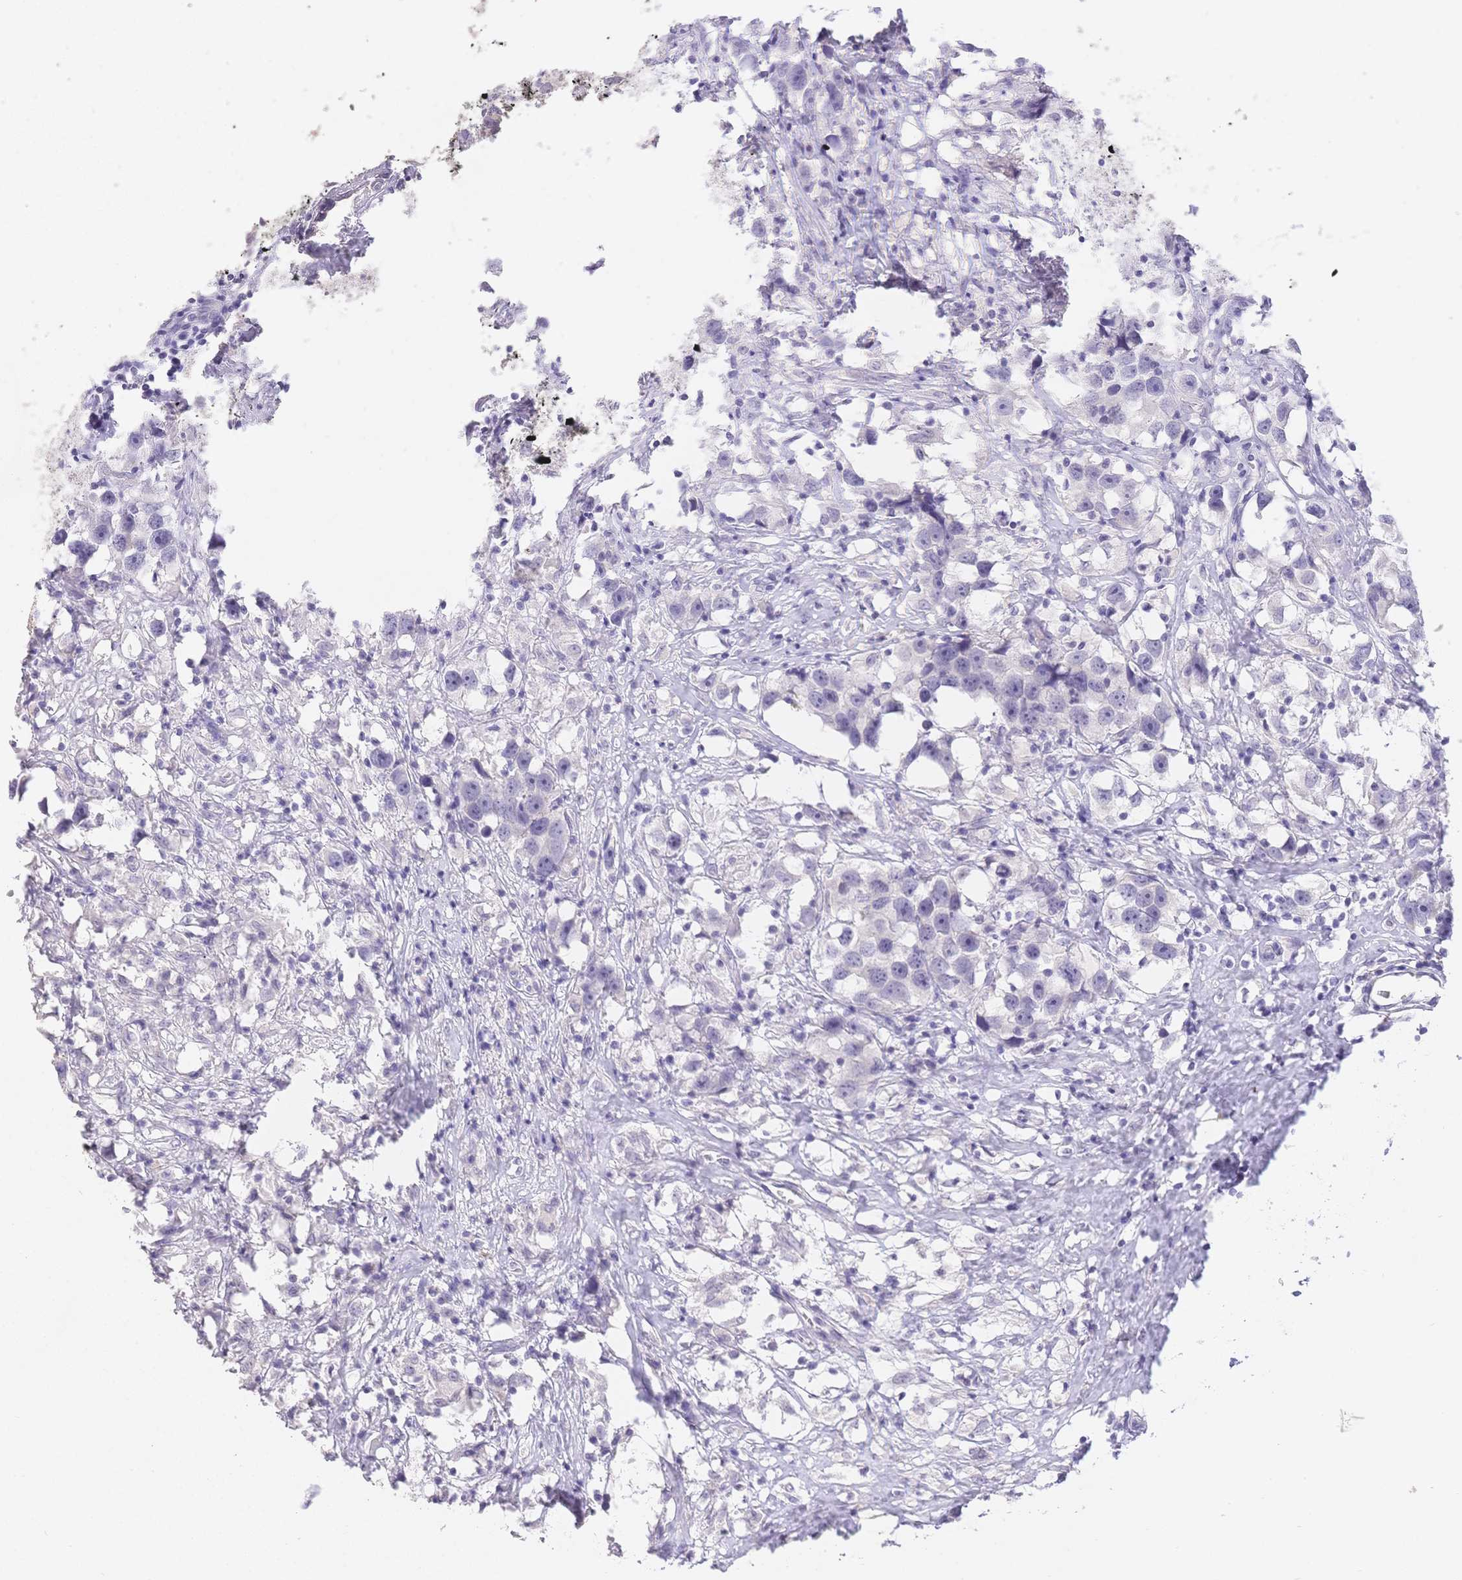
{"staining": {"intensity": "negative", "quantity": "none", "location": "none"}, "tissue": "testis cancer", "cell_type": "Tumor cells", "image_type": "cancer", "snomed": [{"axis": "morphology", "description": "Seminoma, NOS"}, {"axis": "topography", "description": "Testis"}], "caption": "There is no significant expression in tumor cells of testis seminoma.", "gene": "SUV39H2", "patient": {"sex": "male", "age": 49}}